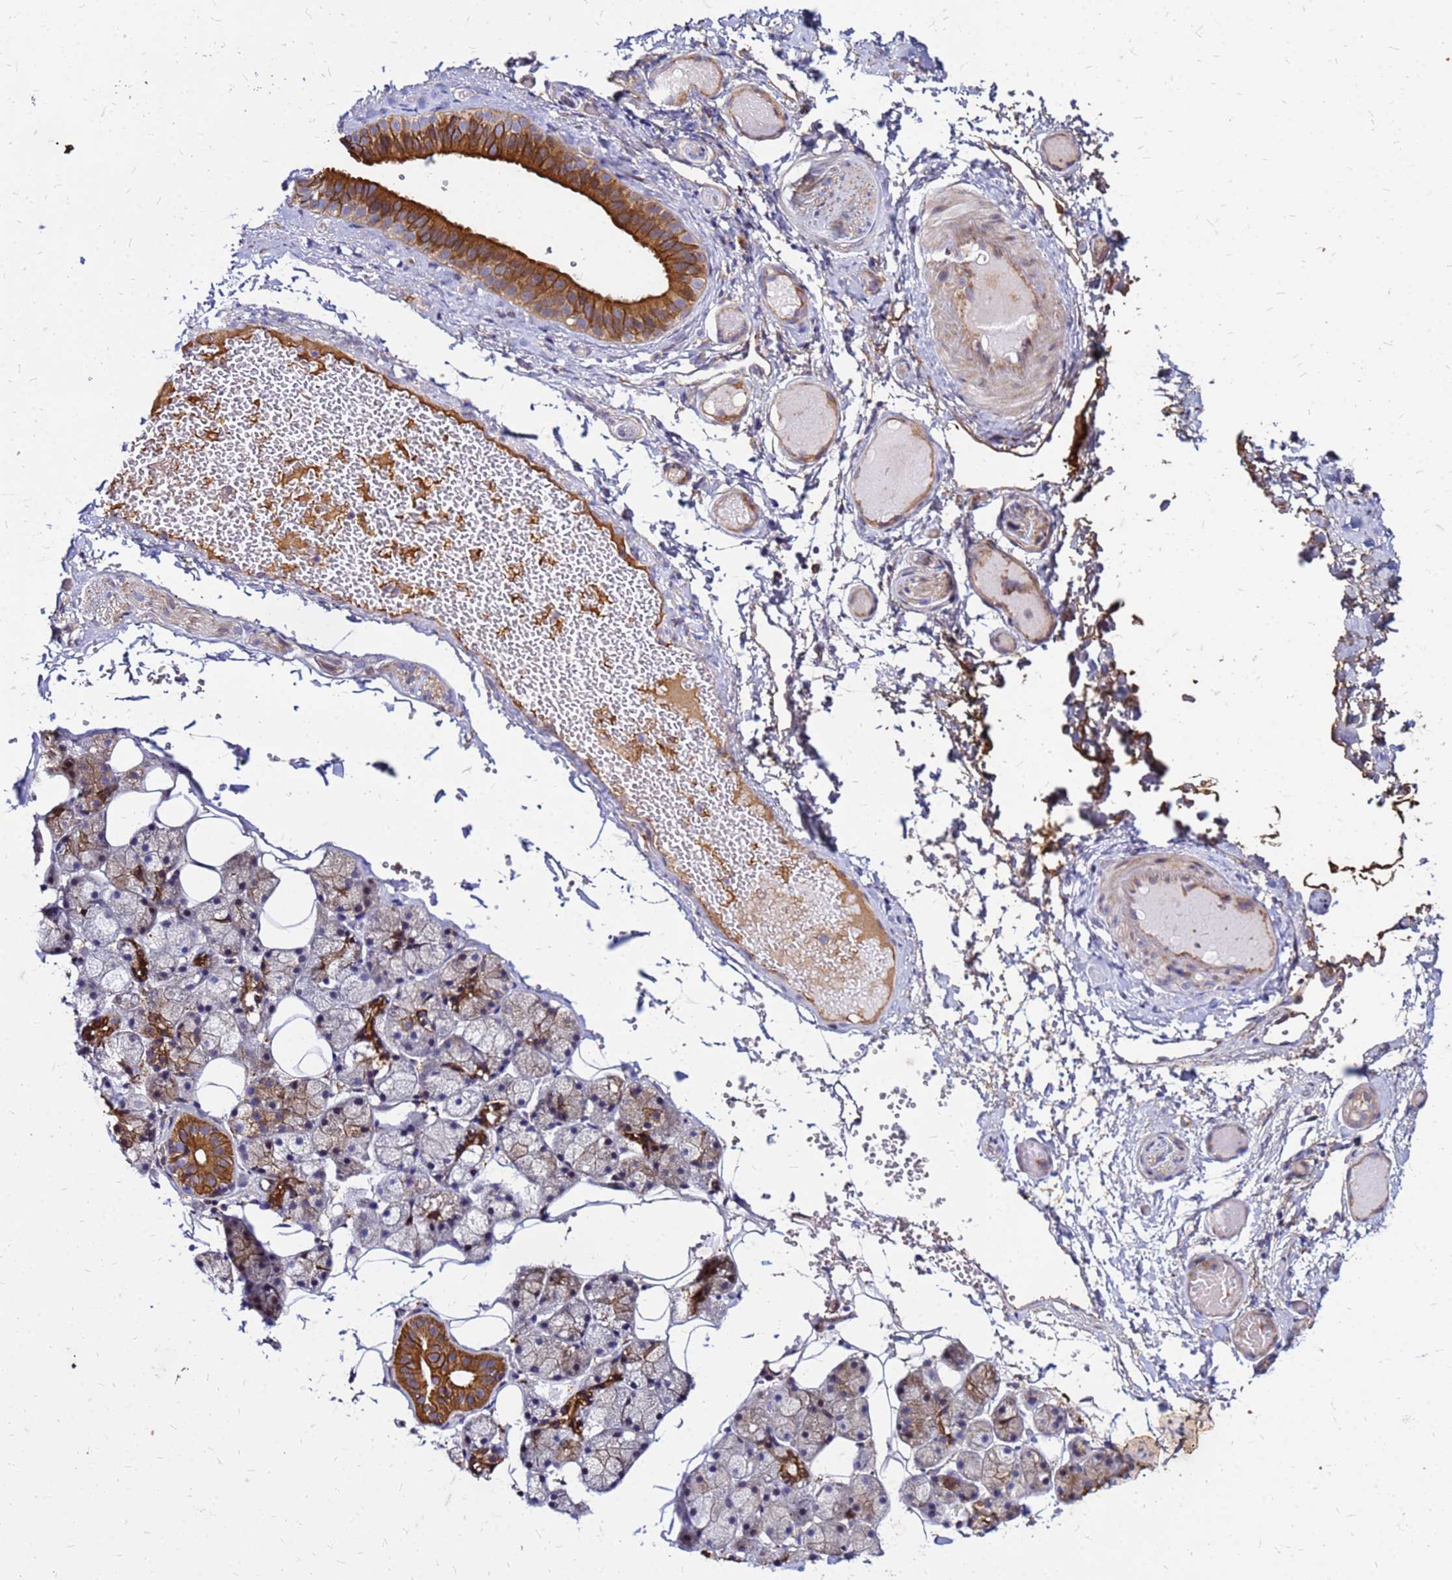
{"staining": {"intensity": "strong", "quantity": "25%-75%", "location": "cytoplasmic/membranous"}, "tissue": "salivary gland", "cell_type": "Glandular cells", "image_type": "normal", "snomed": [{"axis": "morphology", "description": "Normal tissue, NOS"}, {"axis": "topography", "description": "Salivary gland"}], "caption": "Brown immunohistochemical staining in normal human salivary gland exhibits strong cytoplasmic/membranous staining in approximately 25%-75% of glandular cells.", "gene": "VMO1", "patient": {"sex": "female", "age": 33}}